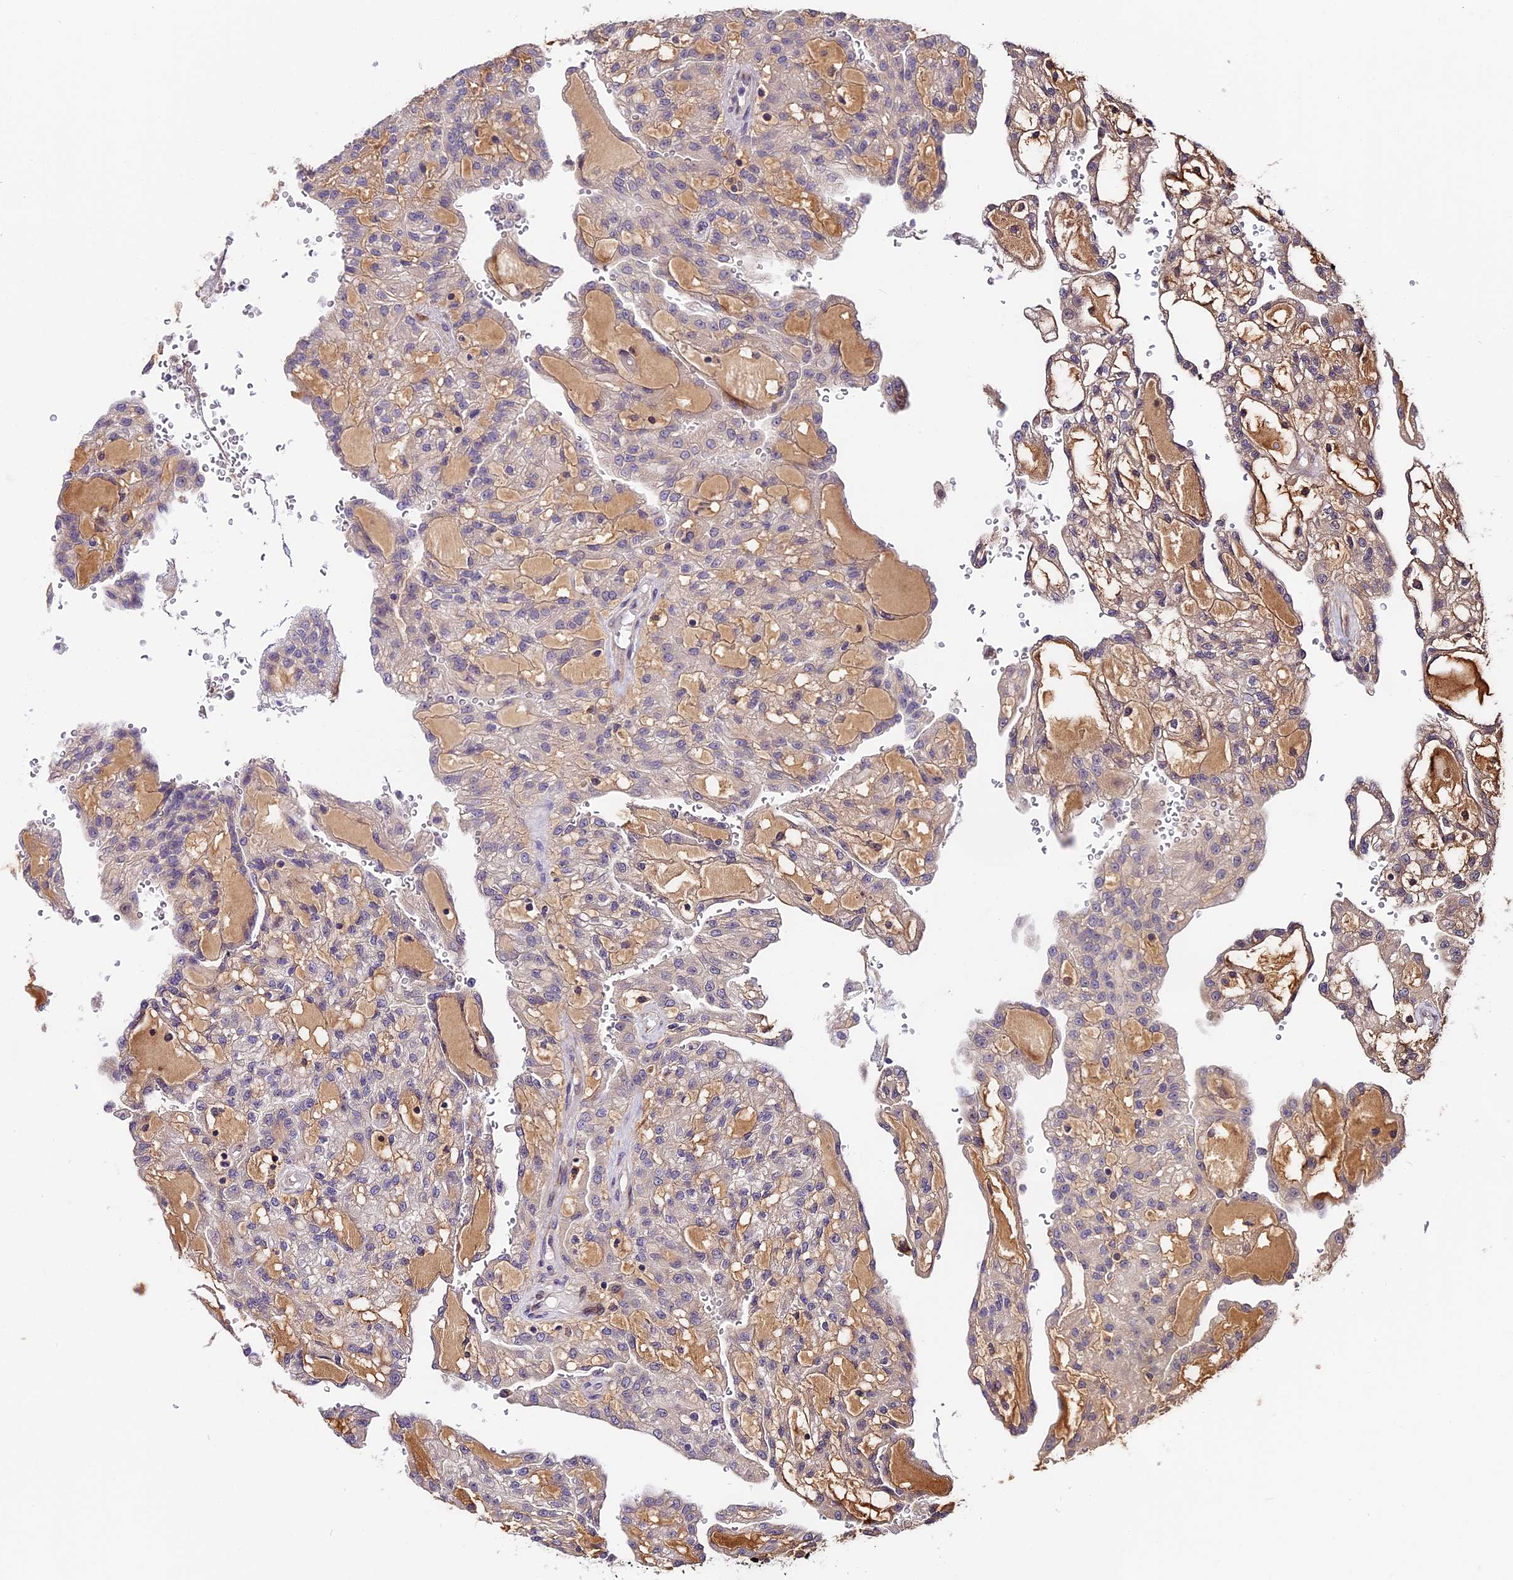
{"staining": {"intensity": "weak", "quantity": "<25%", "location": "cytoplasmic/membranous"}, "tissue": "renal cancer", "cell_type": "Tumor cells", "image_type": "cancer", "snomed": [{"axis": "morphology", "description": "Adenocarcinoma, NOS"}, {"axis": "topography", "description": "Kidney"}], "caption": "This is an immunohistochemistry histopathology image of human renal cancer (adenocarcinoma). There is no staining in tumor cells.", "gene": "BSCL2", "patient": {"sex": "male", "age": 63}}